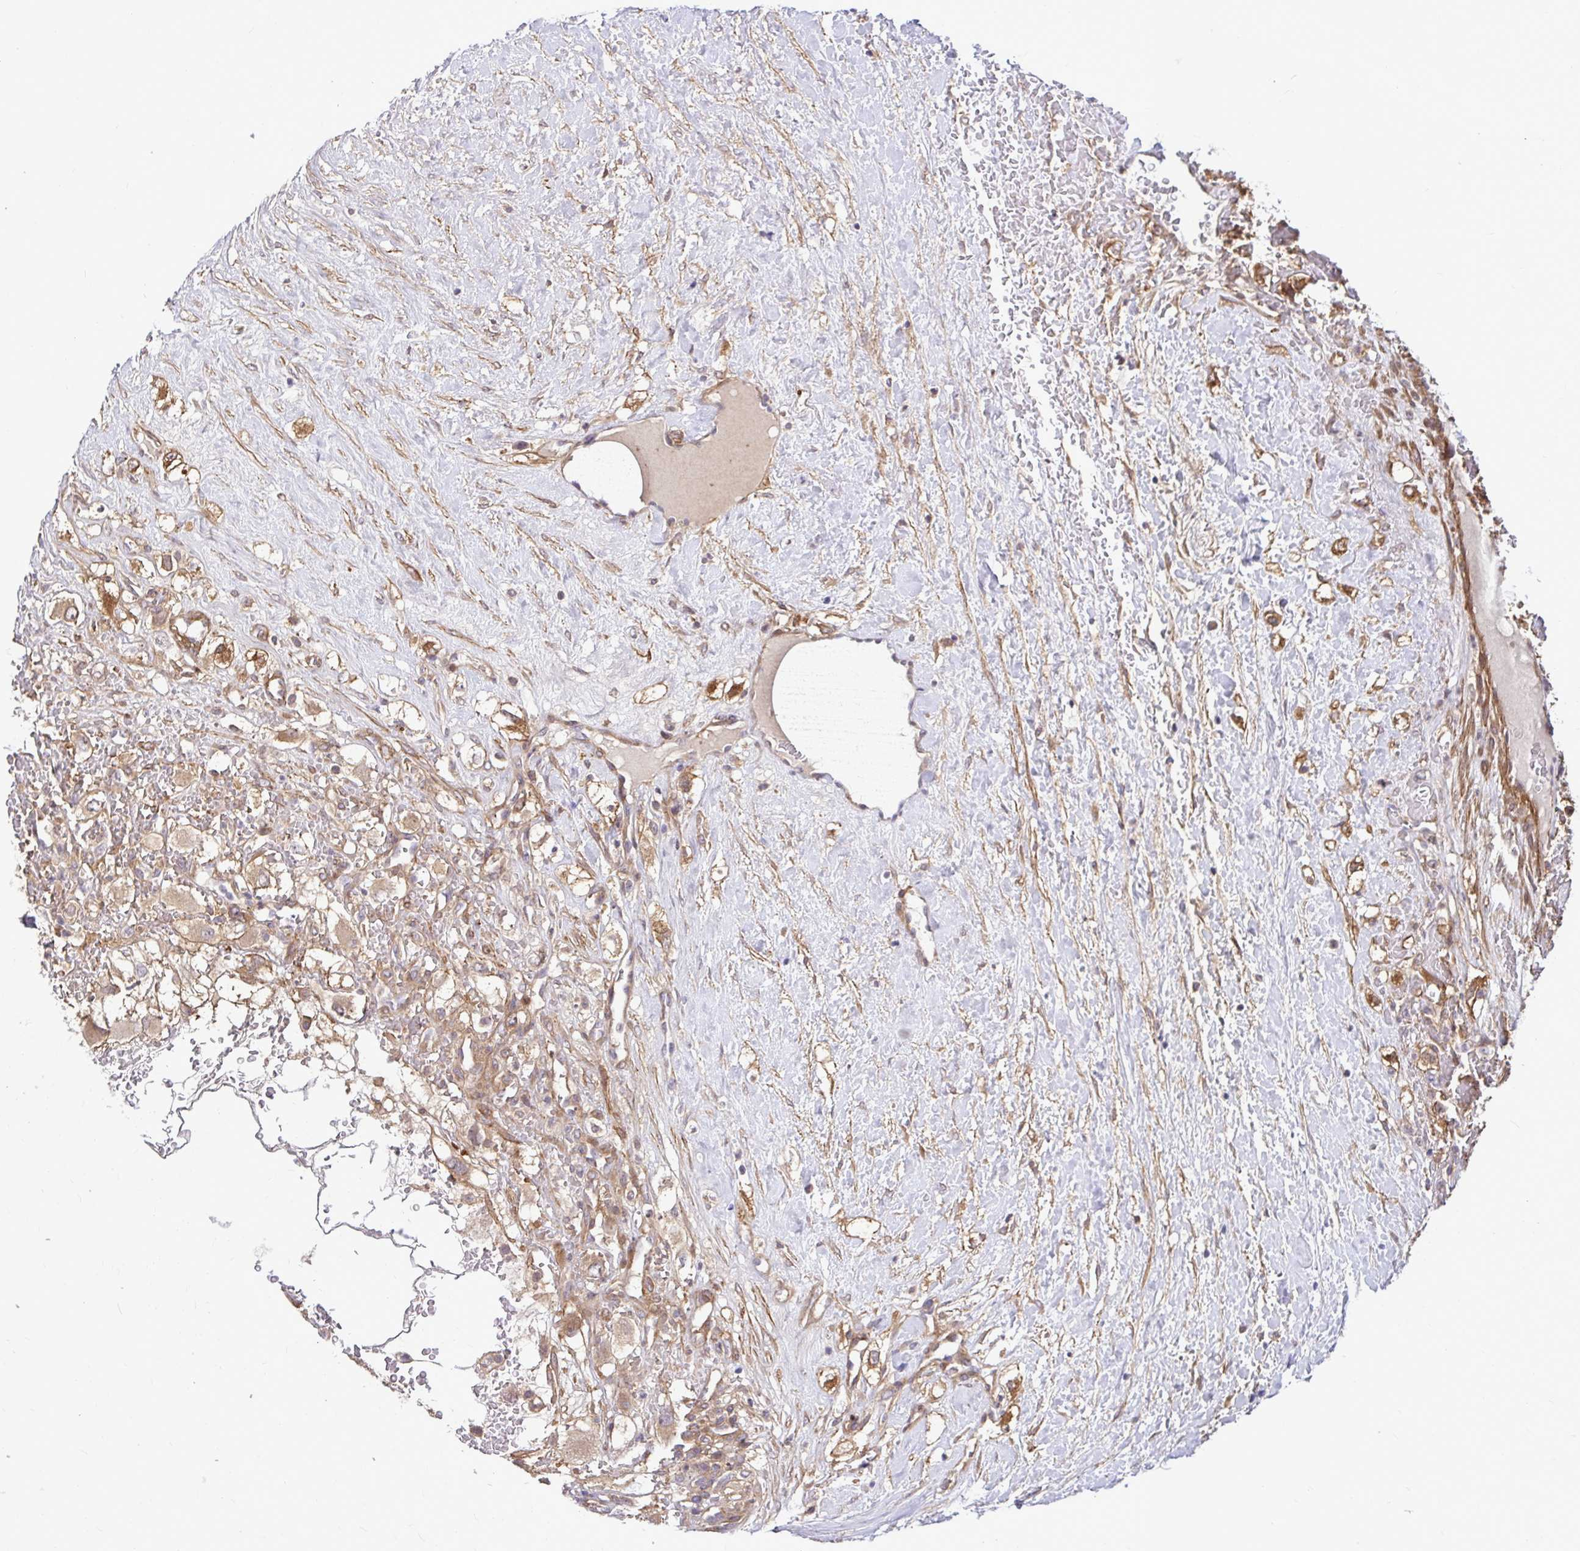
{"staining": {"intensity": "weak", "quantity": ">75%", "location": "cytoplasmic/membranous"}, "tissue": "renal cancer", "cell_type": "Tumor cells", "image_type": "cancer", "snomed": [{"axis": "morphology", "description": "Adenocarcinoma, NOS"}, {"axis": "topography", "description": "Kidney"}], "caption": "Weak cytoplasmic/membranous expression is seen in about >75% of tumor cells in renal cancer. The protein of interest is shown in brown color, while the nuclei are stained blue.", "gene": "TRIP6", "patient": {"sex": "male", "age": 59}}